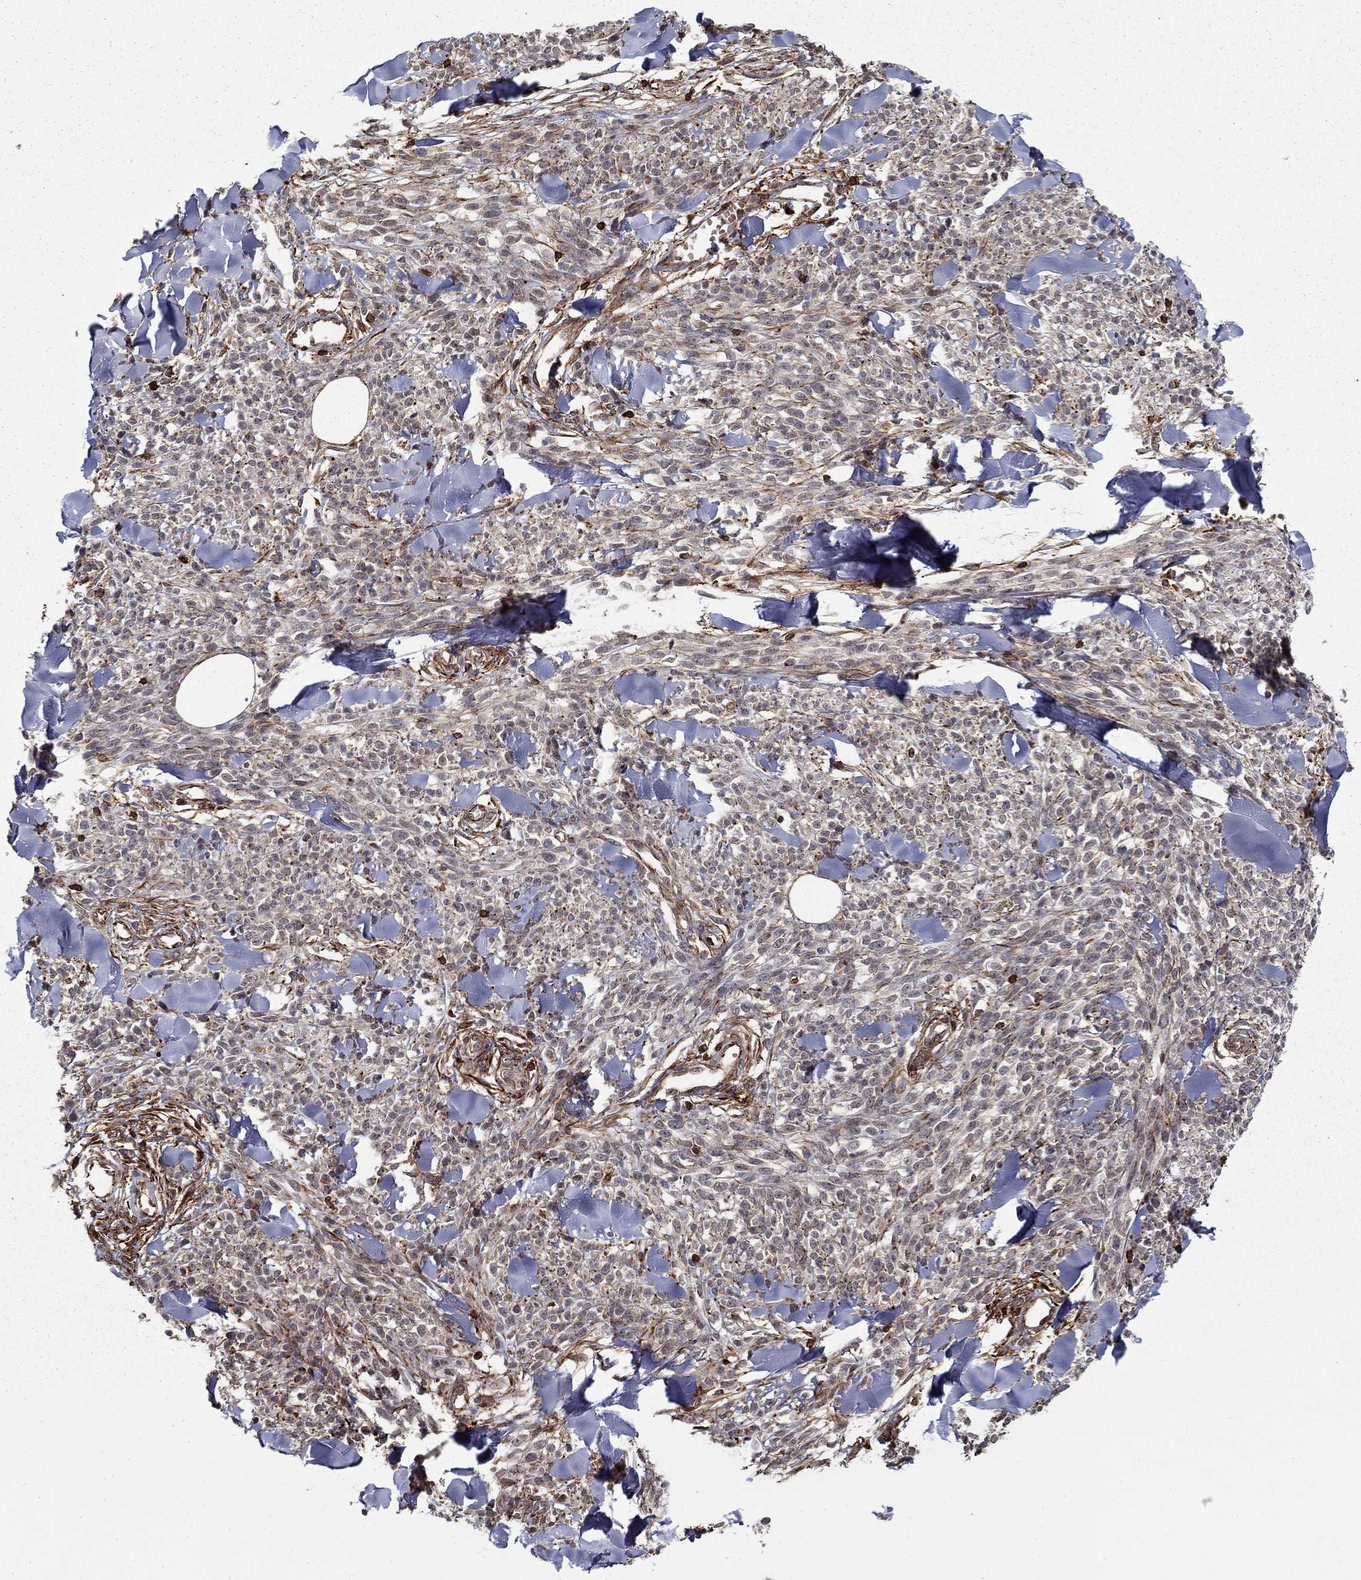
{"staining": {"intensity": "negative", "quantity": "none", "location": "none"}, "tissue": "melanoma", "cell_type": "Tumor cells", "image_type": "cancer", "snomed": [{"axis": "morphology", "description": "Malignant melanoma, NOS"}, {"axis": "topography", "description": "Skin"}, {"axis": "topography", "description": "Skin of trunk"}], "caption": "A high-resolution micrograph shows IHC staining of malignant melanoma, which reveals no significant expression in tumor cells.", "gene": "ADM", "patient": {"sex": "male", "age": 74}}